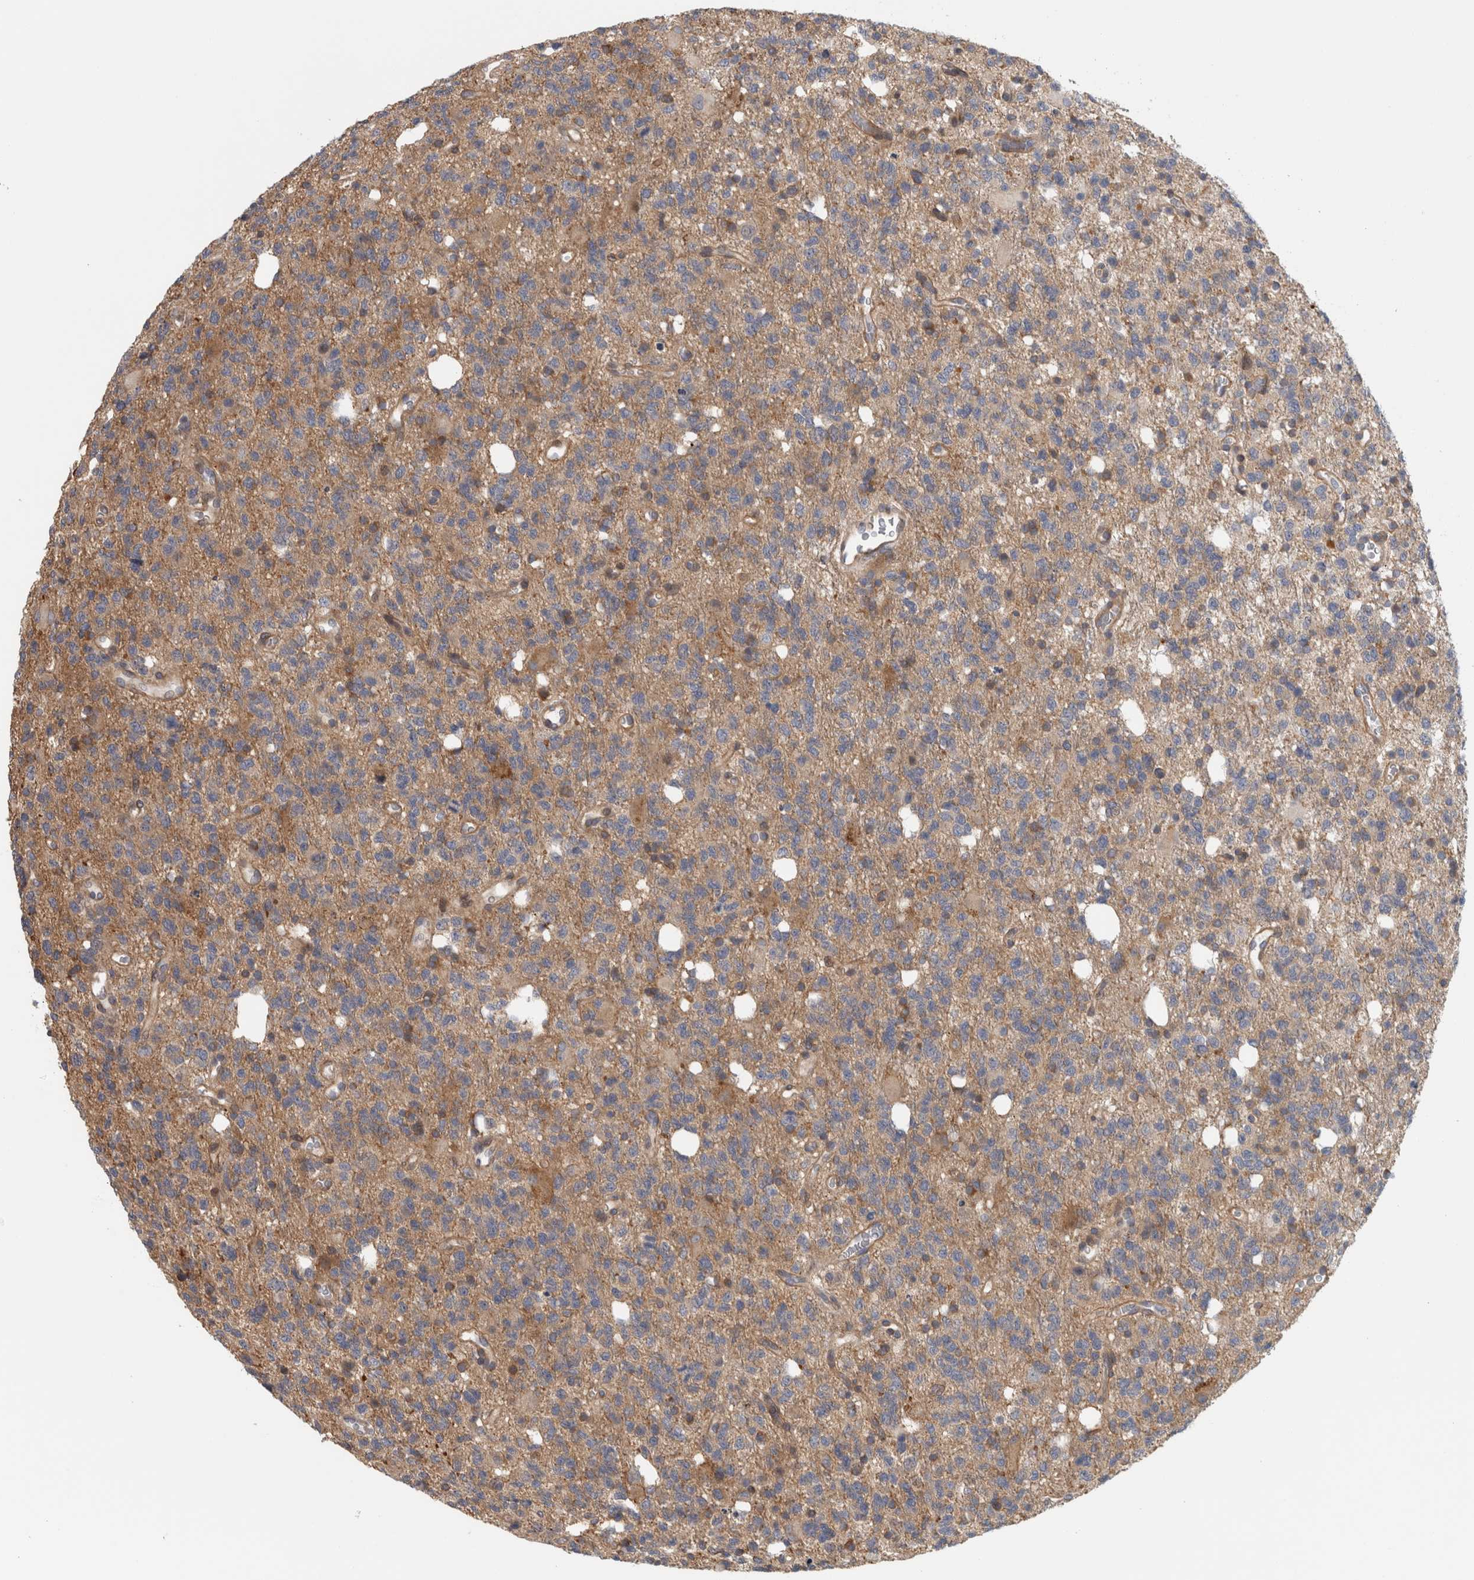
{"staining": {"intensity": "weak", "quantity": "<25%", "location": "cytoplasmic/membranous"}, "tissue": "glioma", "cell_type": "Tumor cells", "image_type": "cancer", "snomed": [{"axis": "morphology", "description": "Glioma, malignant, High grade"}, {"axis": "topography", "description": "Brain"}], "caption": "Photomicrograph shows no protein expression in tumor cells of glioma tissue.", "gene": "ZNF804B", "patient": {"sex": "female", "age": 62}}